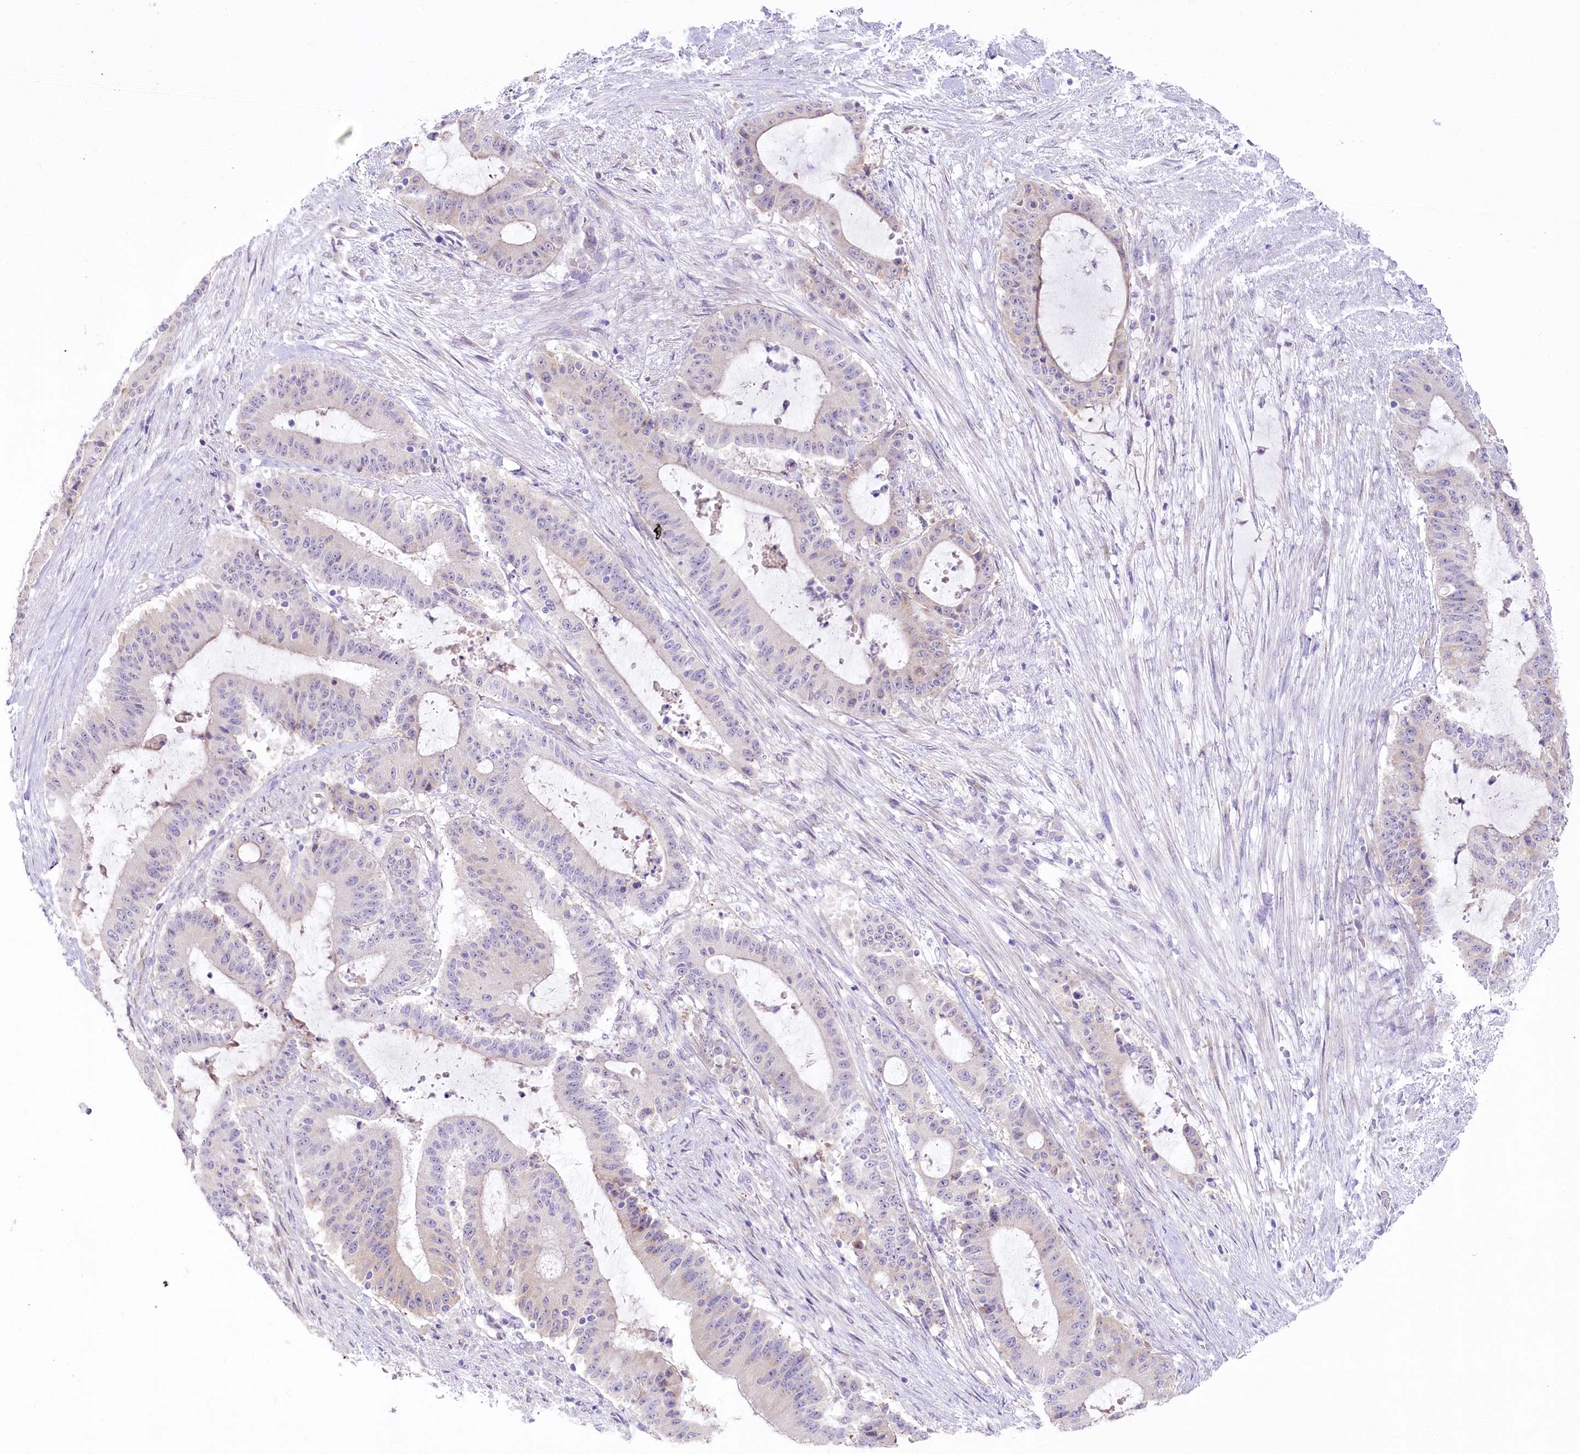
{"staining": {"intensity": "weak", "quantity": "<25%", "location": "cytoplasmic/membranous"}, "tissue": "liver cancer", "cell_type": "Tumor cells", "image_type": "cancer", "snomed": [{"axis": "morphology", "description": "Normal tissue, NOS"}, {"axis": "morphology", "description": "Cholangiocarcinoma"}, {"axis": "topography", "description": "Liver"}, {"axis": "topography", "description": "Peripheral nerve tissue"}], "caption": "Protein analysis of liver cholangiocarcinoma shows no significant expression in tumor cells. The staining was performed using DAB to visualize the protein expression in brown, while the nuclei were stained in blue with hematoxylin (Magnification: 20x).", "gene": "MYOZ1", "patient": {"sex": "female", "age": 73}}